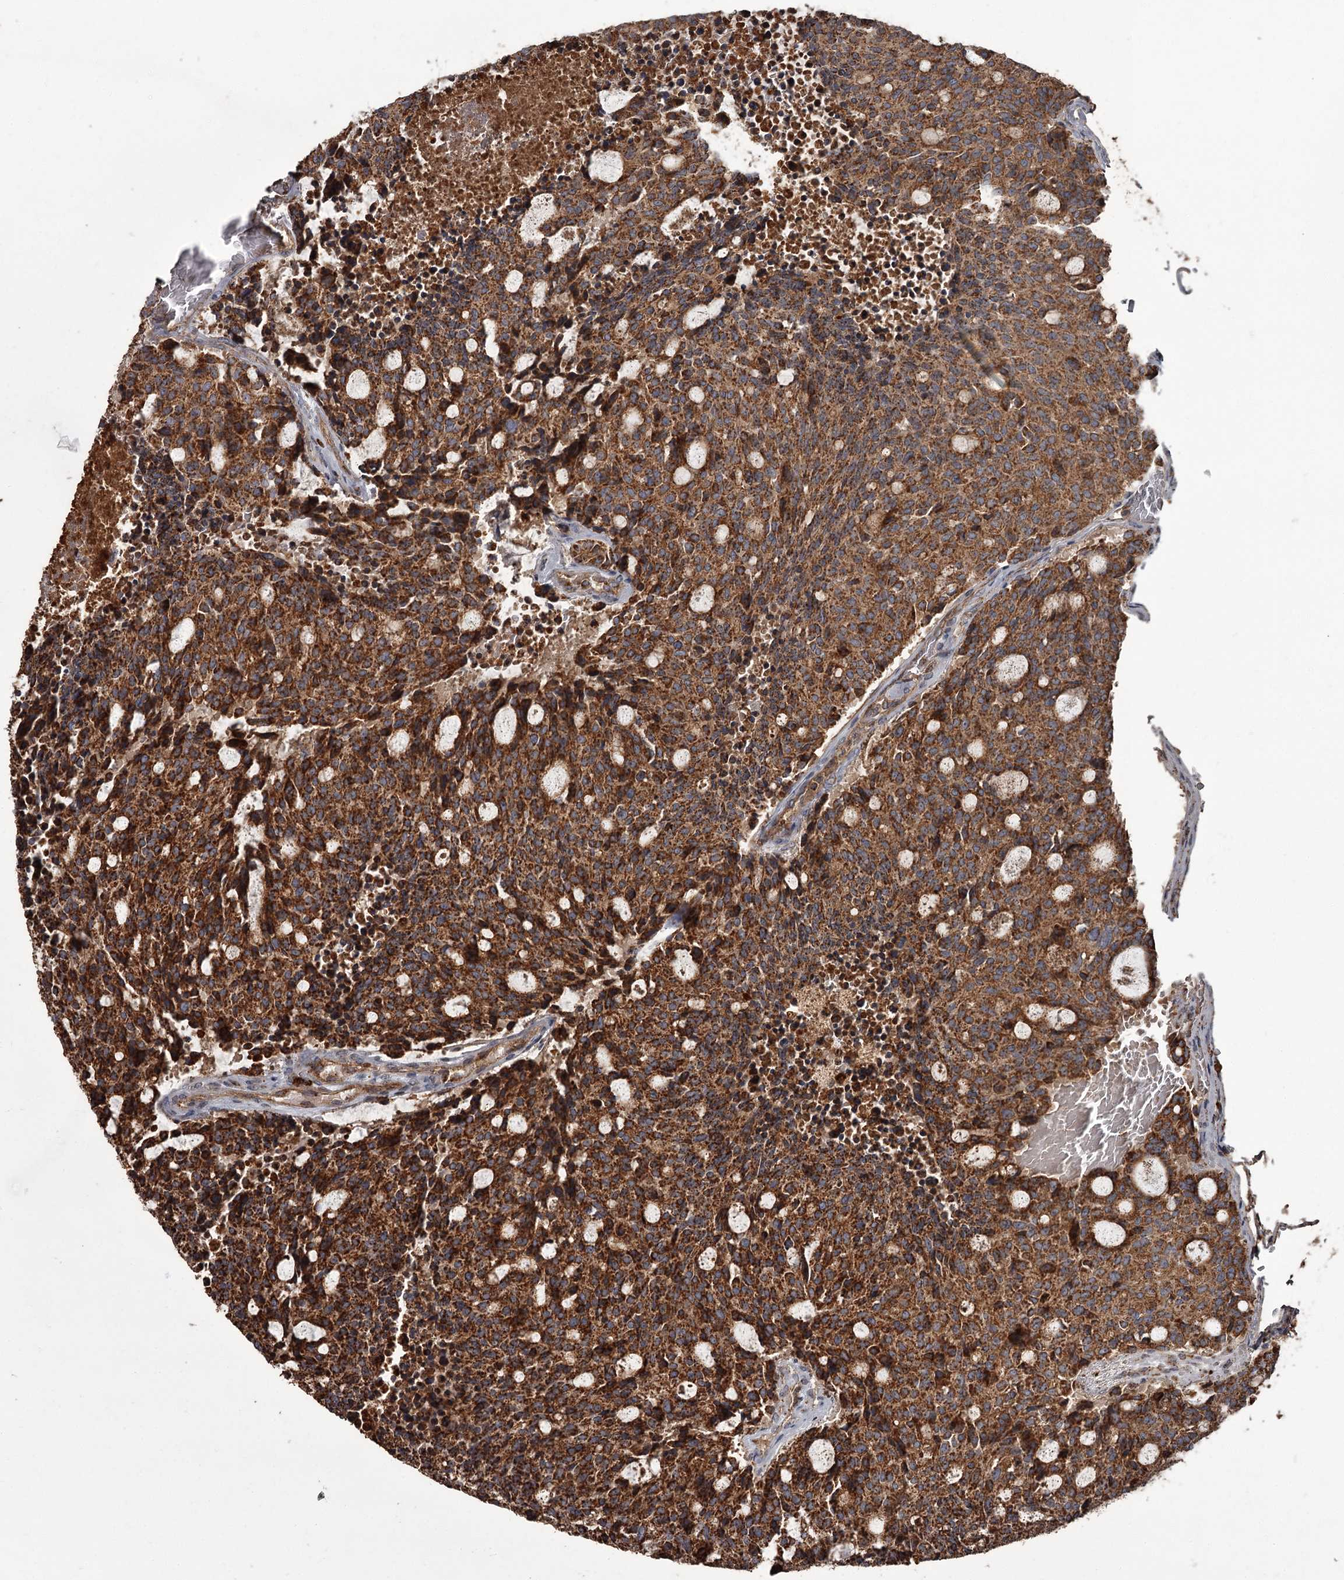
{"staining": {"intensity": "strong", "quantity": ">75%", "location": "cytoplasmic/membranous"}, "tissue": "carcinoid", "cell_type": "Tumor cells", "image_type": "cancer", "snomed": [{"axis": "morphology", "description": "Carcinoid, malignant, NOS"}, {"axis": "topography", "description": "Pancreas"}], "caption": "Carcinoid stained with a protein marker shows strong staining in tumor cells.", "gene": "THAP9", "patient": {"sex": "female", "age": 54}}